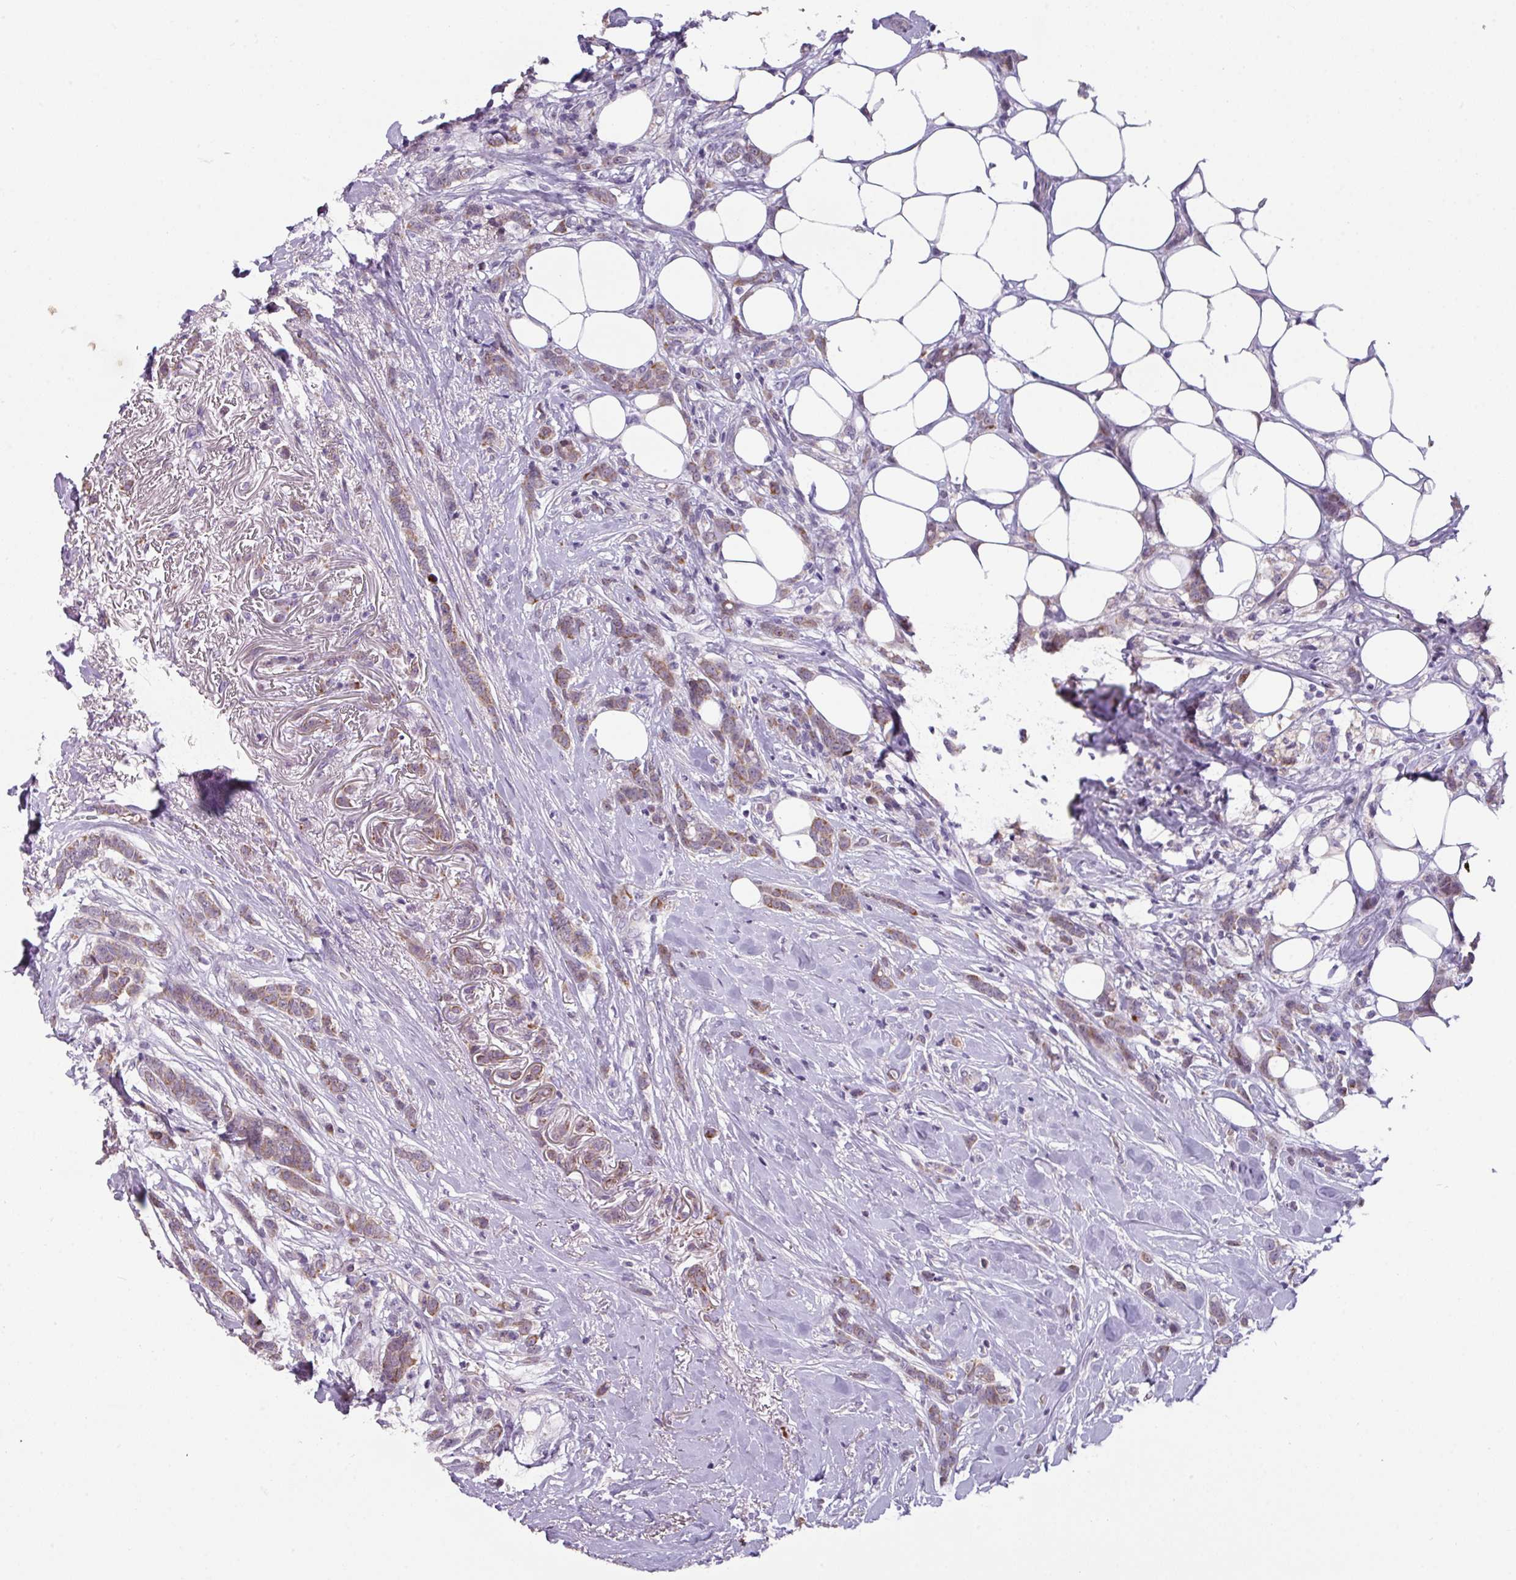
{"staining": {"intensity": "weak", "quantity": "25%-75%", "location": "cytoplasmic/membranous"}, "tissue": "breast cancer", "cell_type": "Tumor cells", "image_type": "cancer", "snomed": [{"axis": "morphology", "description": "Duct carcinoma"}, {"axis": "topography", "description": "Breast"}], "caption": "Invasive ductal carcinoma (breast) stained for a protein (brown) shows weak cytoplasmic/membranous positive positivity in about 25%-75% of tumor cells.", "gene": "C2orf68", "patient": {"sex": "female", "age": 80}}